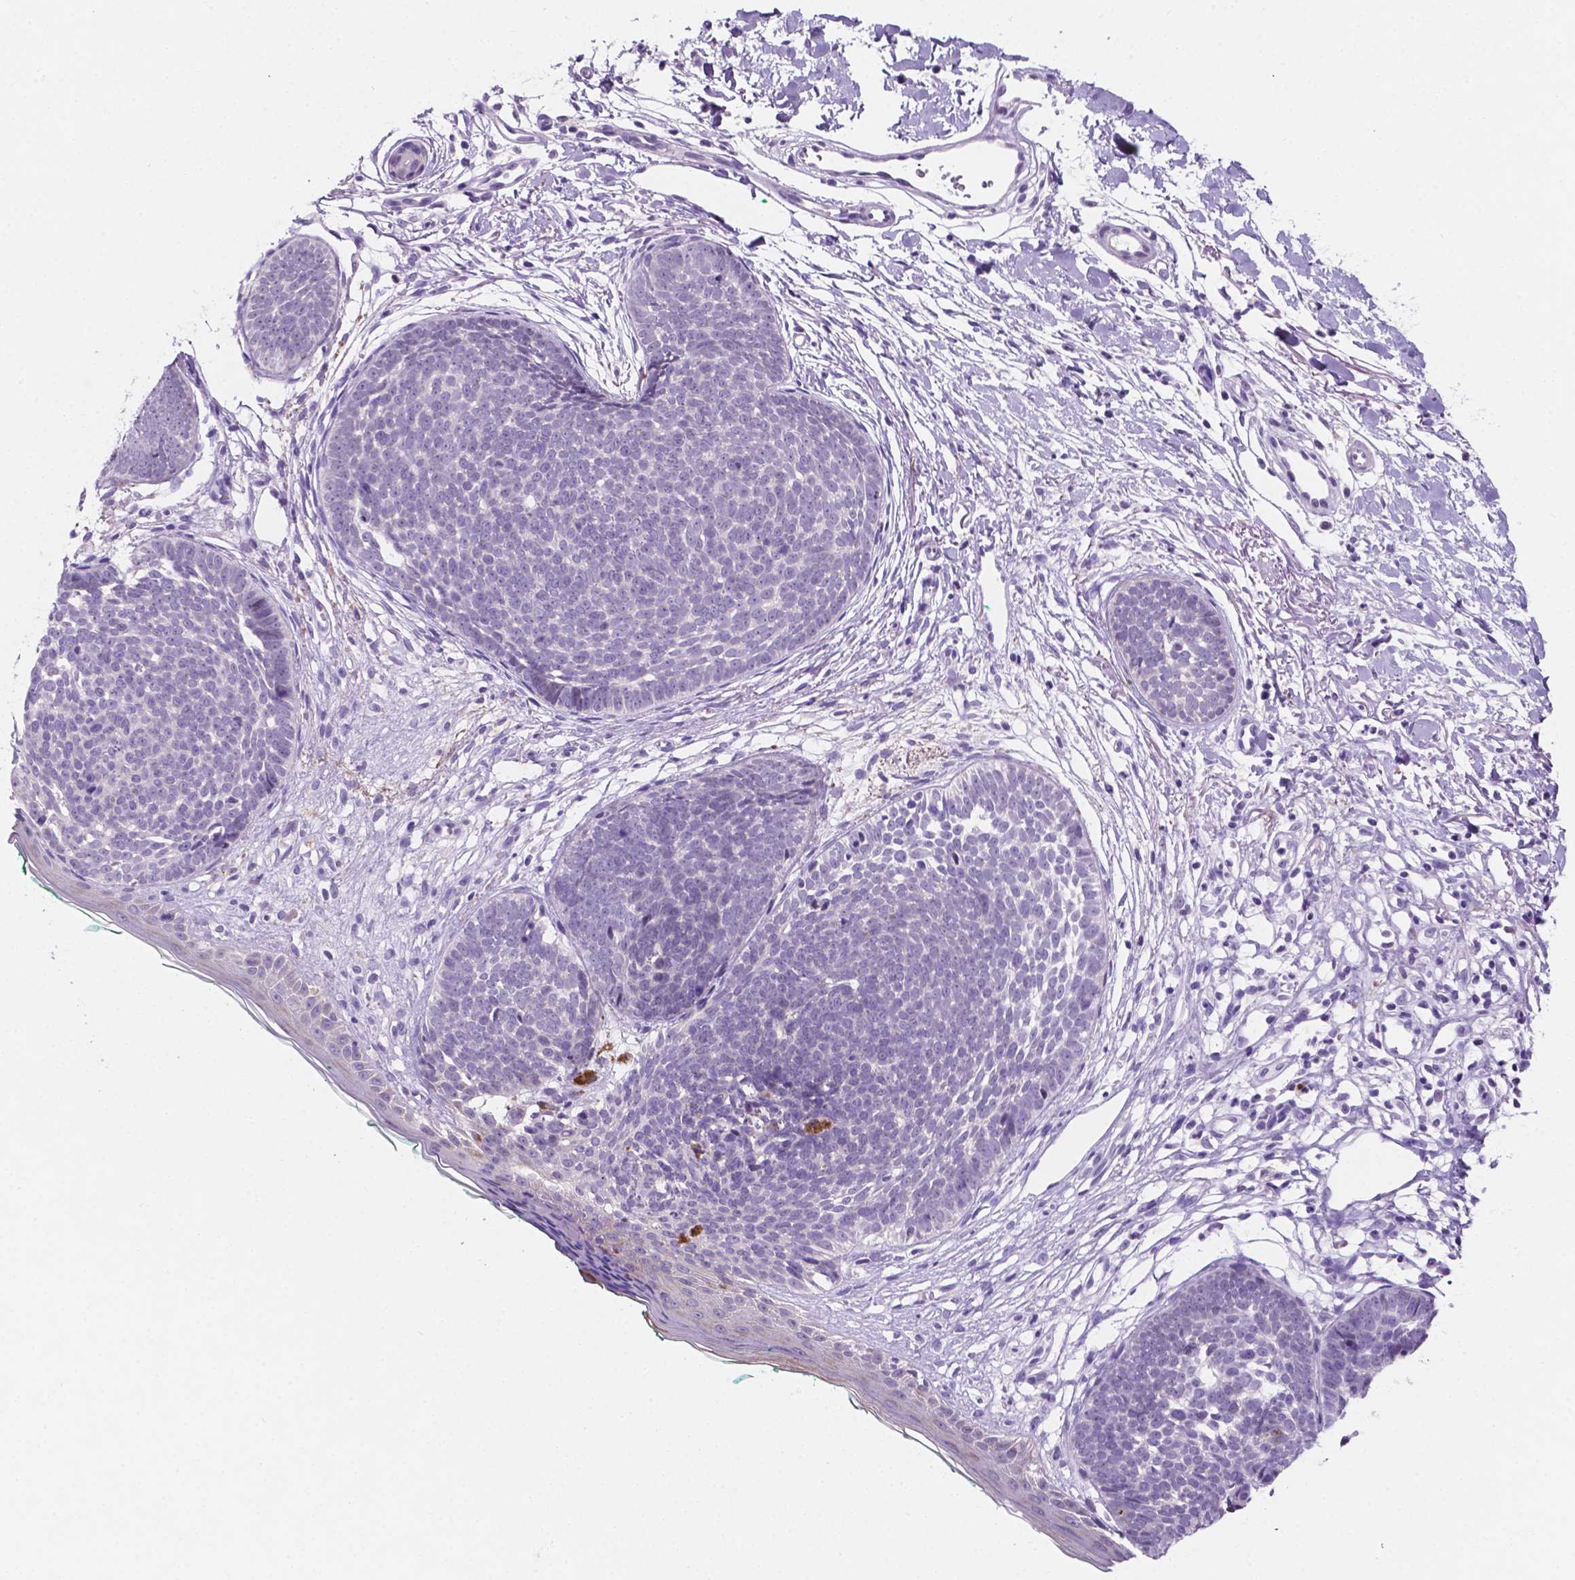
{"staining": {"intensity": "negative", "quantity": "none", "location": "none"}, "tissue": "skin cancer", "cell_type": "Tumor cells", "image_type": "cancer", "snomed": [{"axis": "morphology", "description": "Basal cell carcinoma"}, {"axis": "topography", "description": "Skin"}, {"axis": "topography", "description": "Skin of neck"}, {"axis": "topography", "description": "Skin of shoulder"}, {"axis": "topography", "description": "Skin of back"}], "caption": "A histopathology image of skin cancer (basal cell carcinoma) stained for a protein reveals no brown staining in tumor cells.", "gene": "EBLN2", "patient": {"sex": "male", "age": 80}}